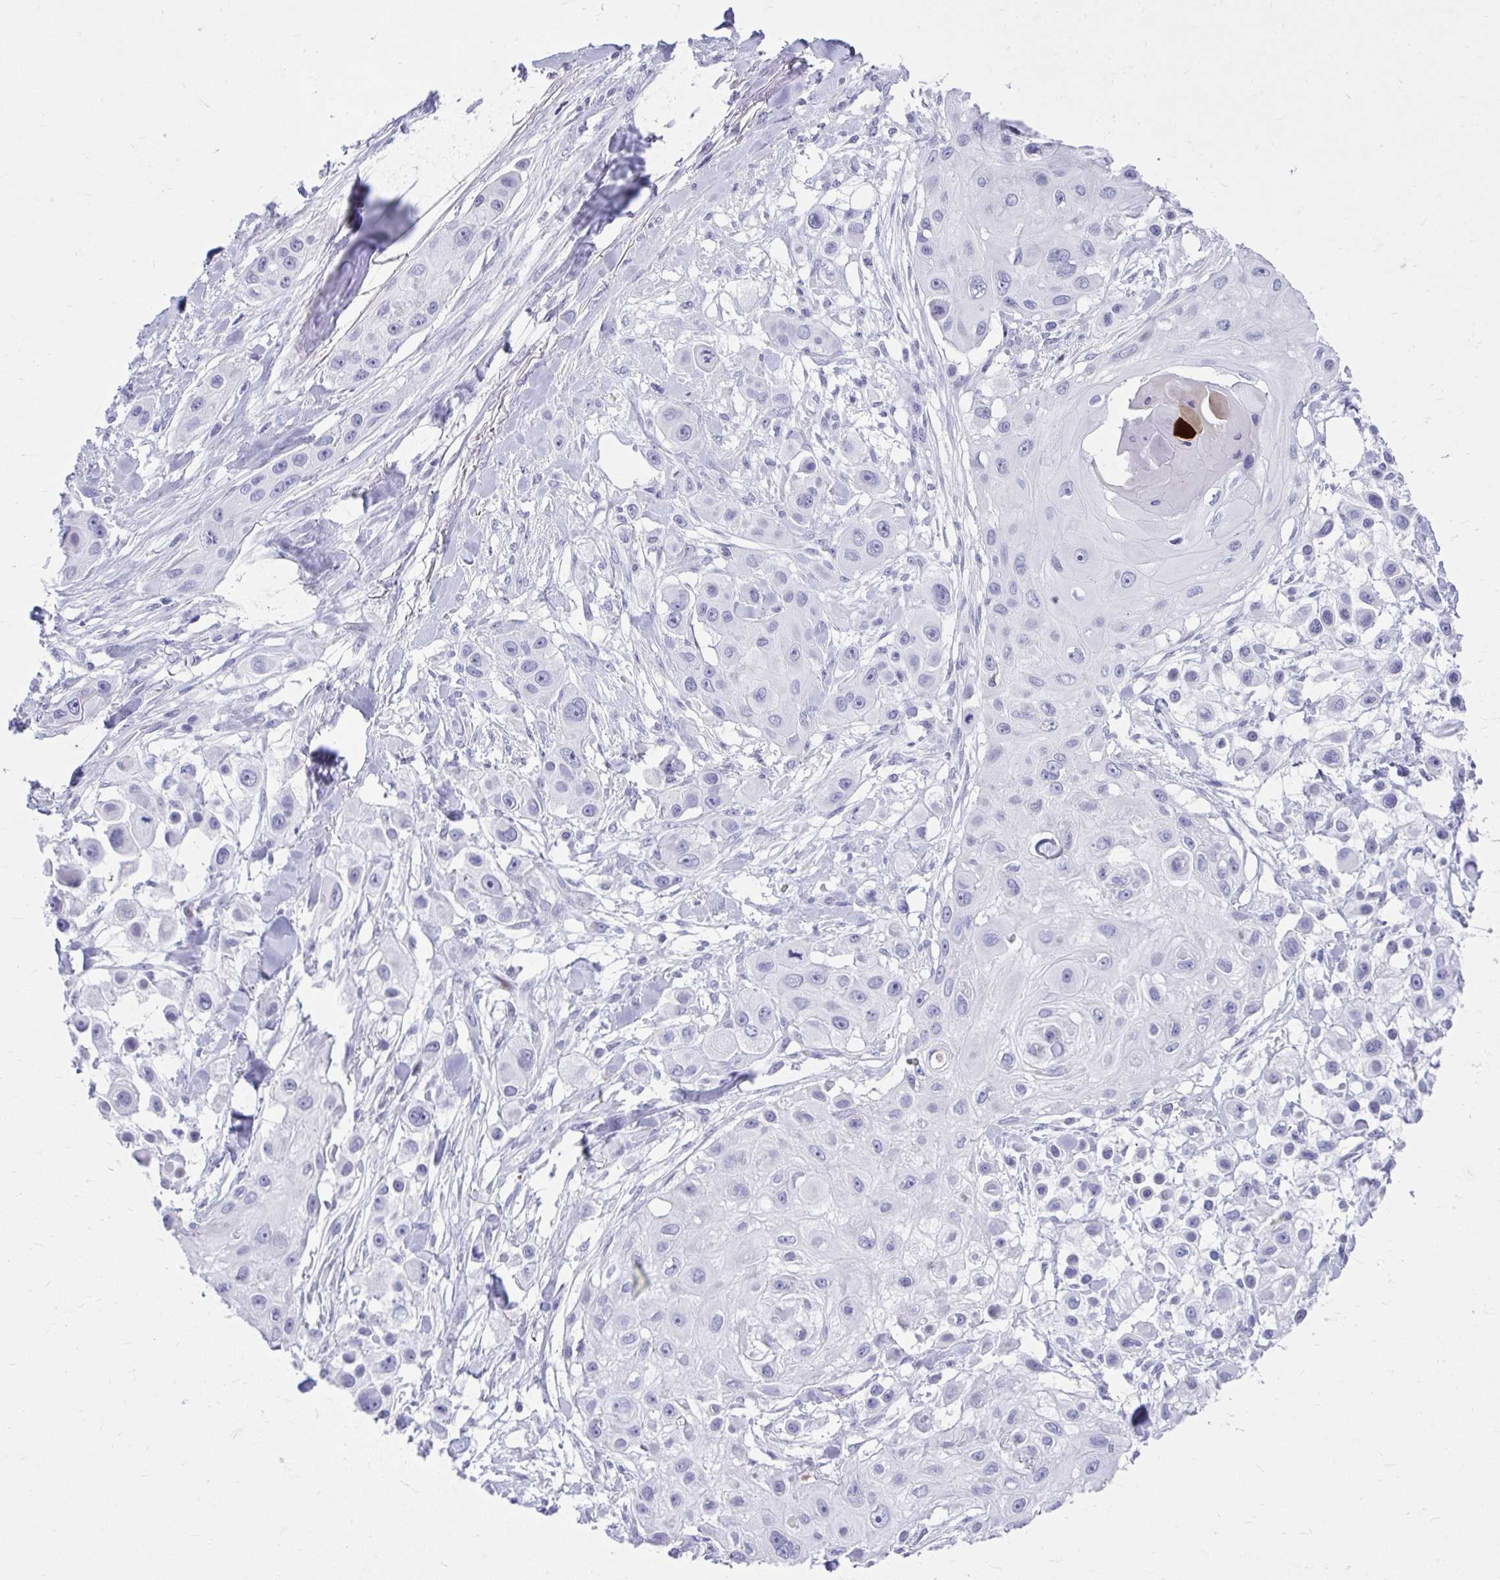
{"staining": {"intensity": "negative", "quantity": "none", "location": "none"}, "tissue": "skin cancer", "cell_type": "Tumor cells", "image_type": "cancer", "snomed": [{"axis": "morphology", "description": "Squamous cell carcinoma, NOS"}, {"axis": "topography", "description": "Skin"}], "caption": "Skin cancer was stained to show a protein in brown. There is no significant expression in tumor cells.", "gene": "ISL1", "patient": {"sex": "male", "age": 63}}